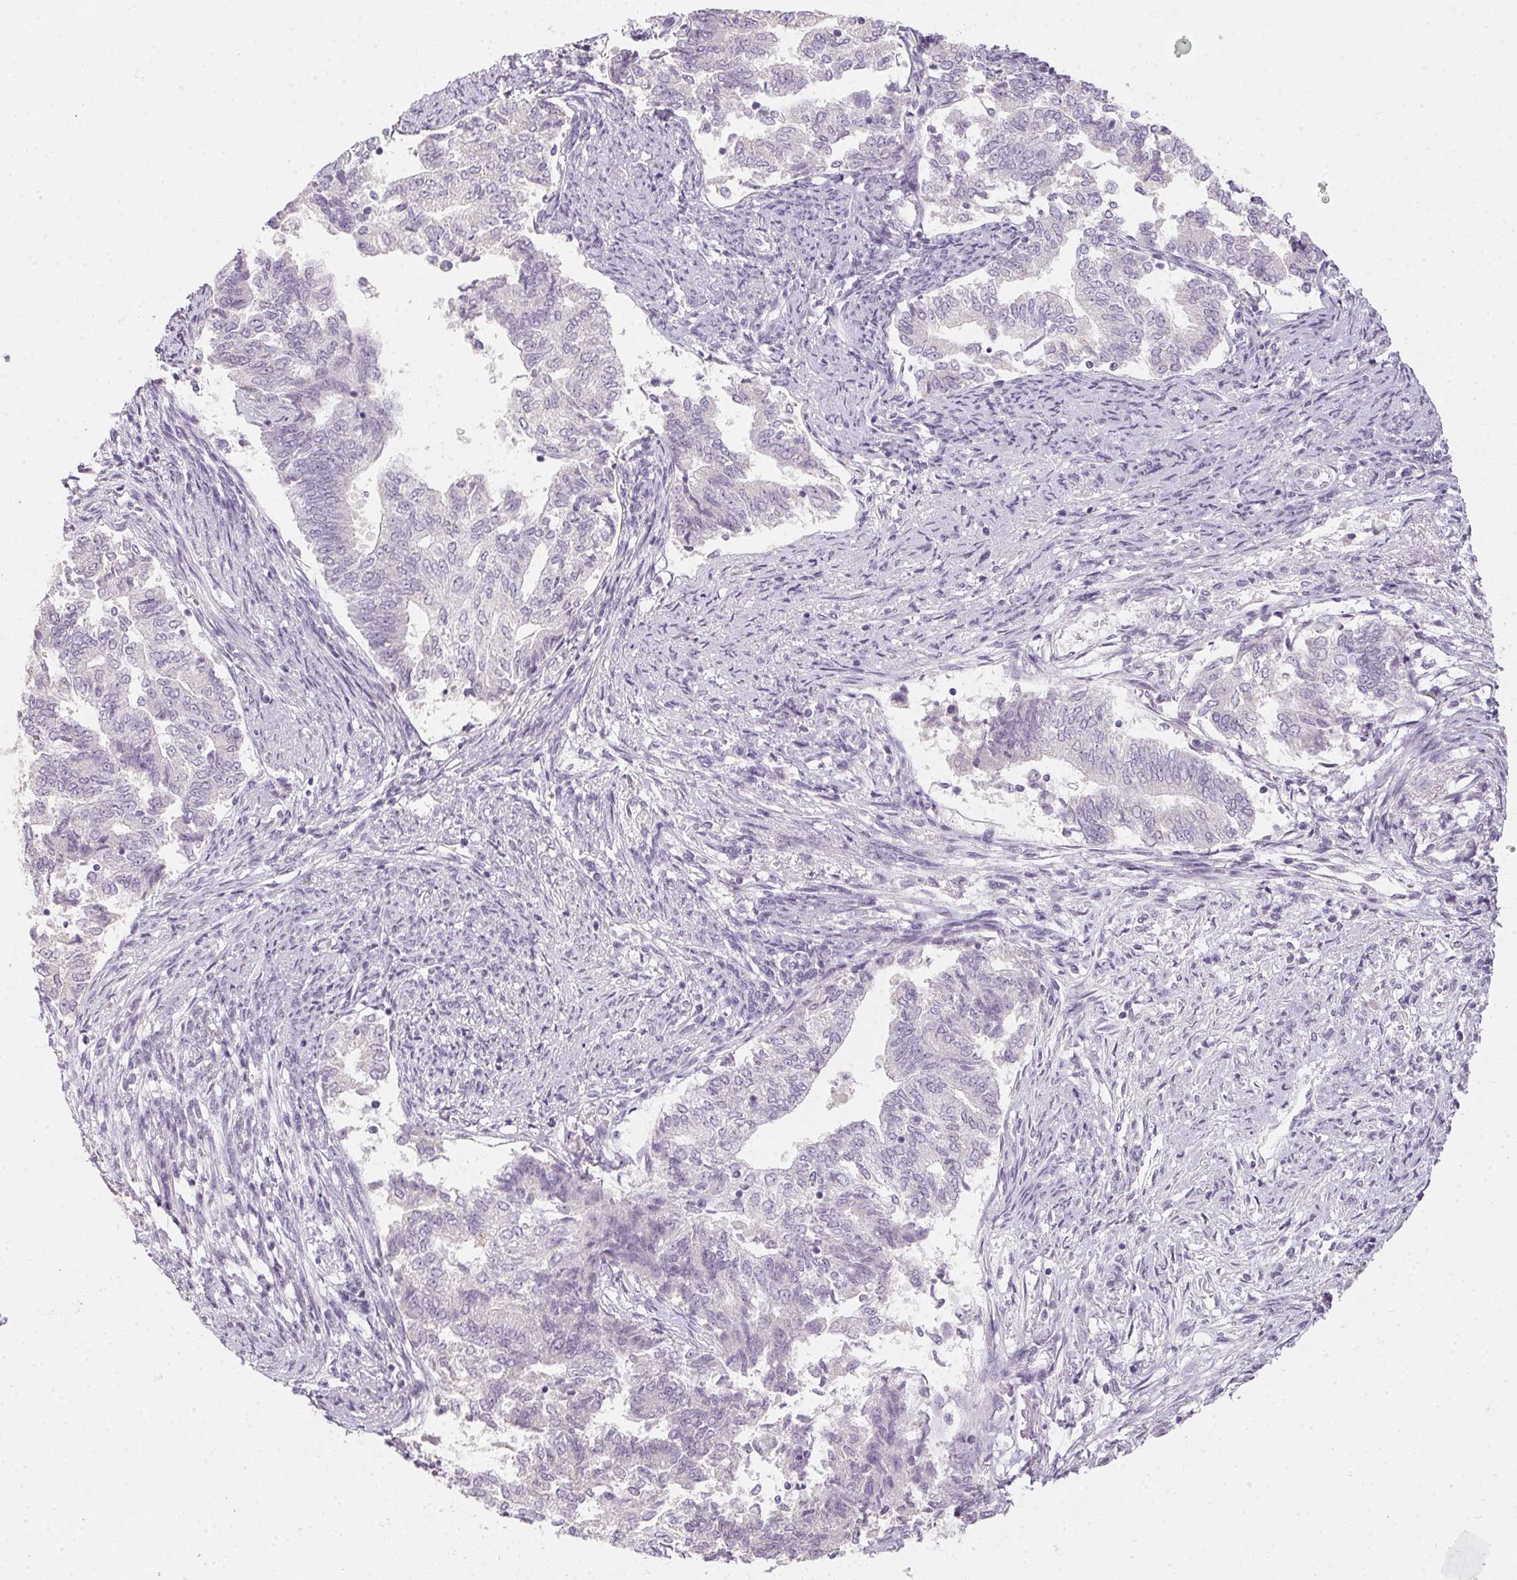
{"staining": {"intensity": "negative", "quantity": "none", "location": "none"}, "tissue": "endometrial cancer", "cell_type": "Tumor cells", "image_type": "cancer", "snomed": [{"axis": "morphology", "description": "Adenocarcinoma, NOS"}, {"axis": "topography", "description": "Endometrium"}], "caption": "DAB immunohistochemical staining of endometrial adenocarcinoma demonstrates no significant expression in tumor cells.", "gene": "TMEM72", "patient": {"sex": "female", "age": 65}}